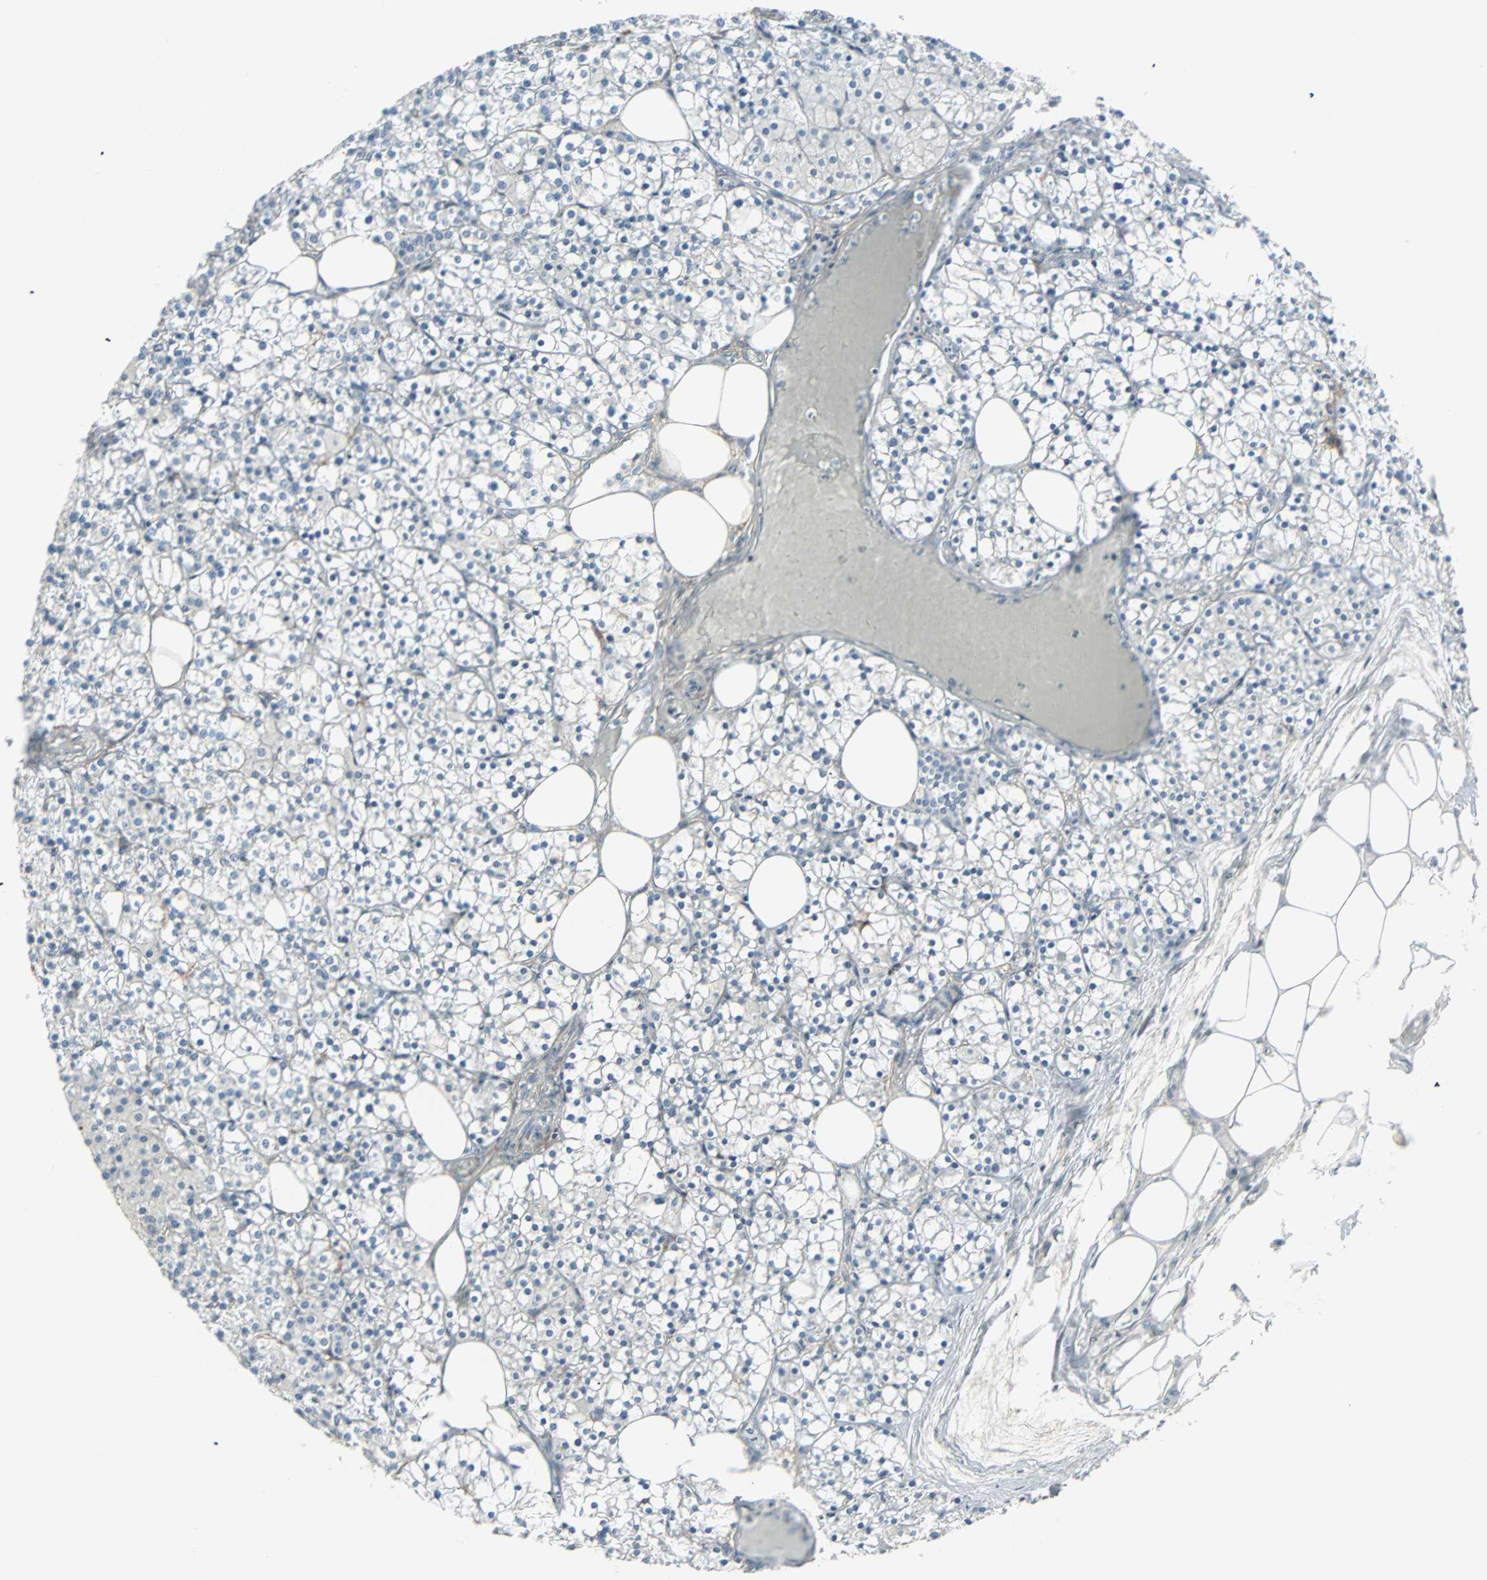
{"staining": {"intensity": "weak", "quantity": "25%-75%", "location": "cytoplasmic/membranous"}, "tissue": "parathyroid gland", "cell_type": "Glandular cells", "image_type": "normal", "snomed": [{"axis": "morphology", "description": "Normal tissue, NOS"}, {"axis": "topography", "description": "Parathyroid gland"}], "caption": "Immunohistochemical staining of benign parathyroid gland shows weak cytoplasmic/membranous protein staining in approximately 25%-75% of glandular cells. (DAB IHC with brightfield microscopy, high magnification).", "gene": "EPB41L2", "patient": {"sex": "female", "age": 63}}